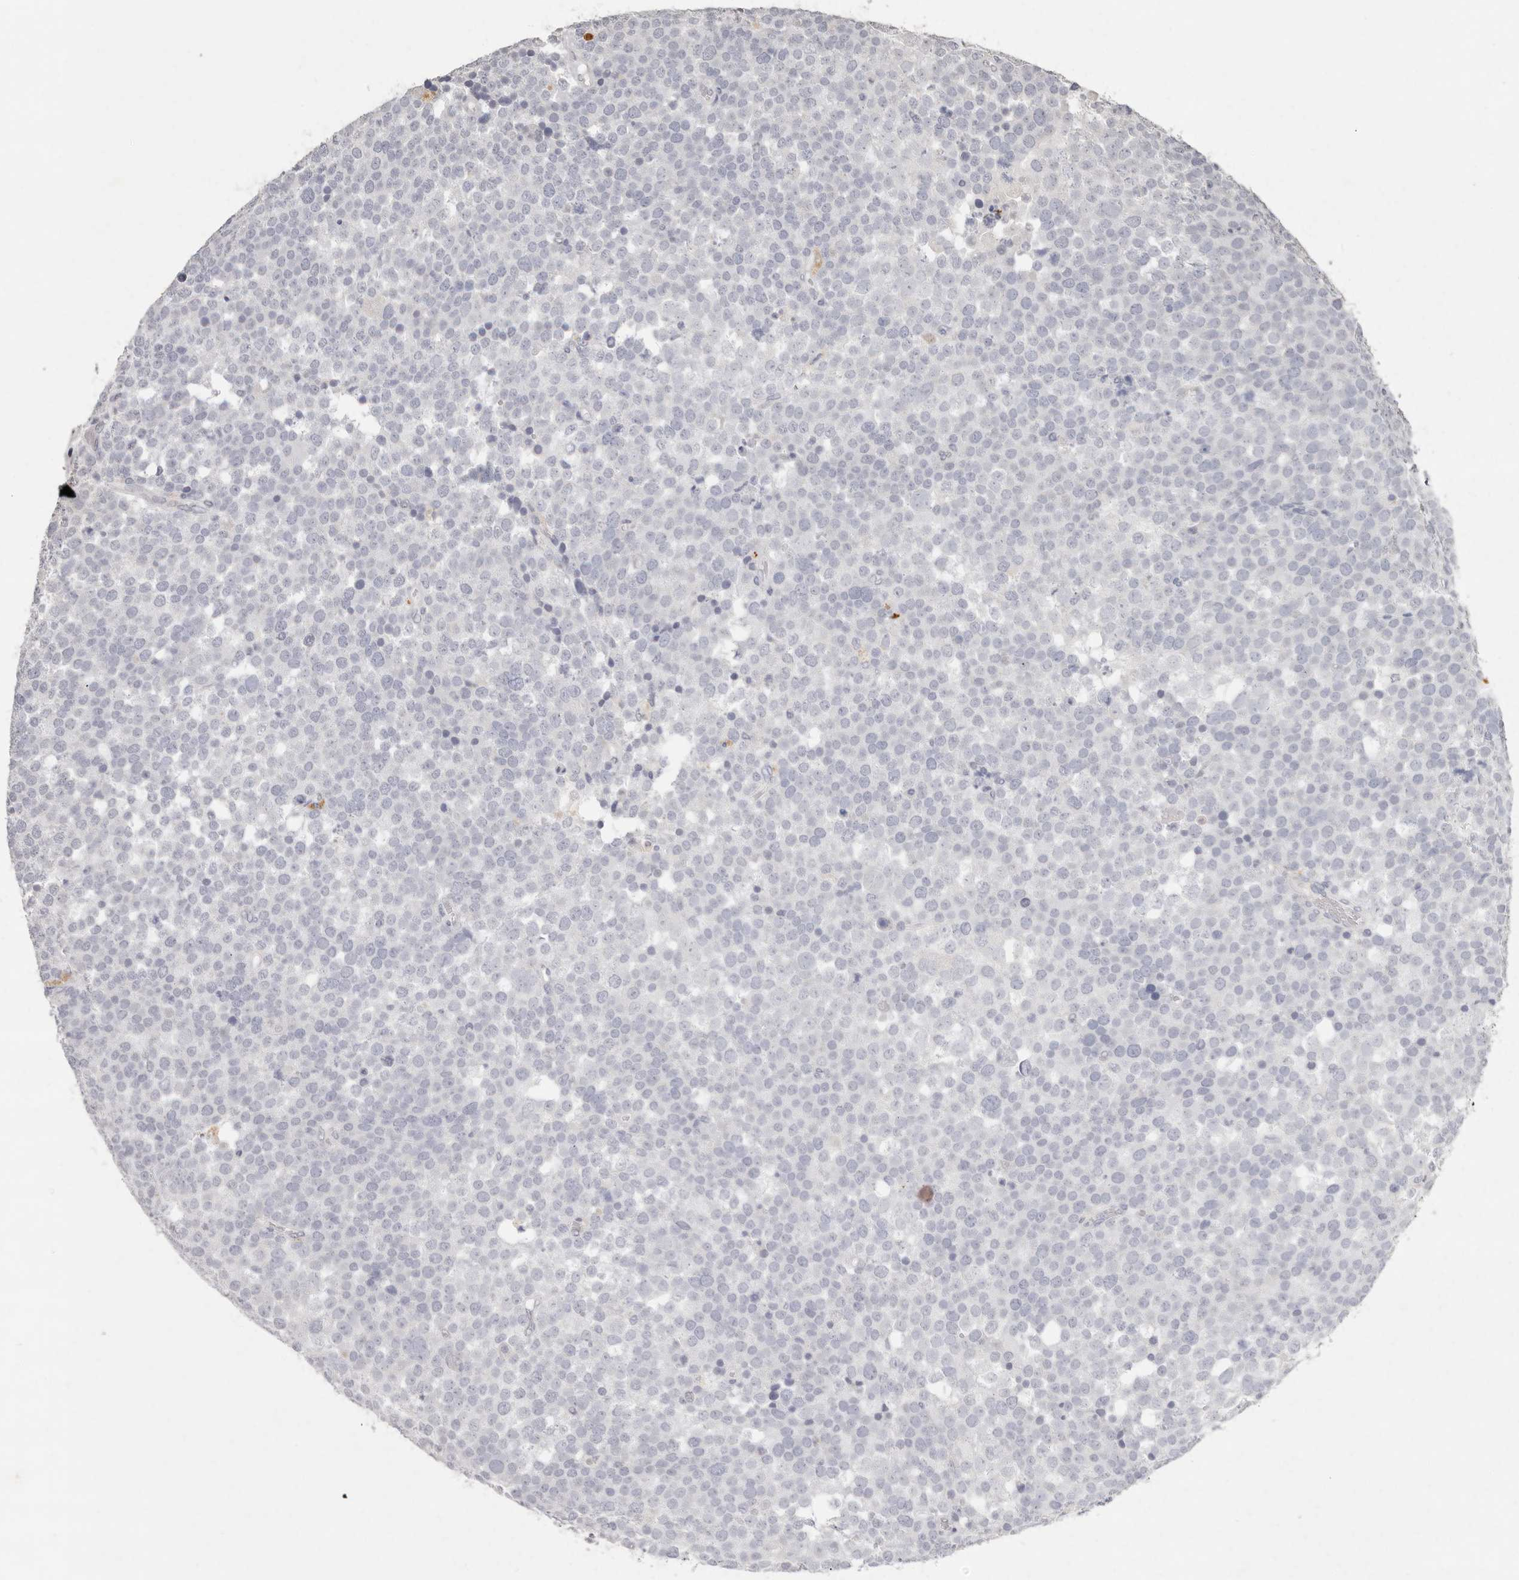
{"staining": {"intensity": "negative", "quantity": "none", "location": "none"}, "tissue": "testis cancer", "cell_type": "Tumor cells", "image_type": "cancer", "snomed": [{"axis": "morphology", "description": "Seminoma, NOS"}, {"axis": "topography", "description": "Testis"}], "caption": "Immunohistochemistry histopathology image of testis cancer stained for a protein (brown), which shows no expression in tumor cells.", "gene": "FAM185A", "patient": {"sex": "male", "age": 71}}